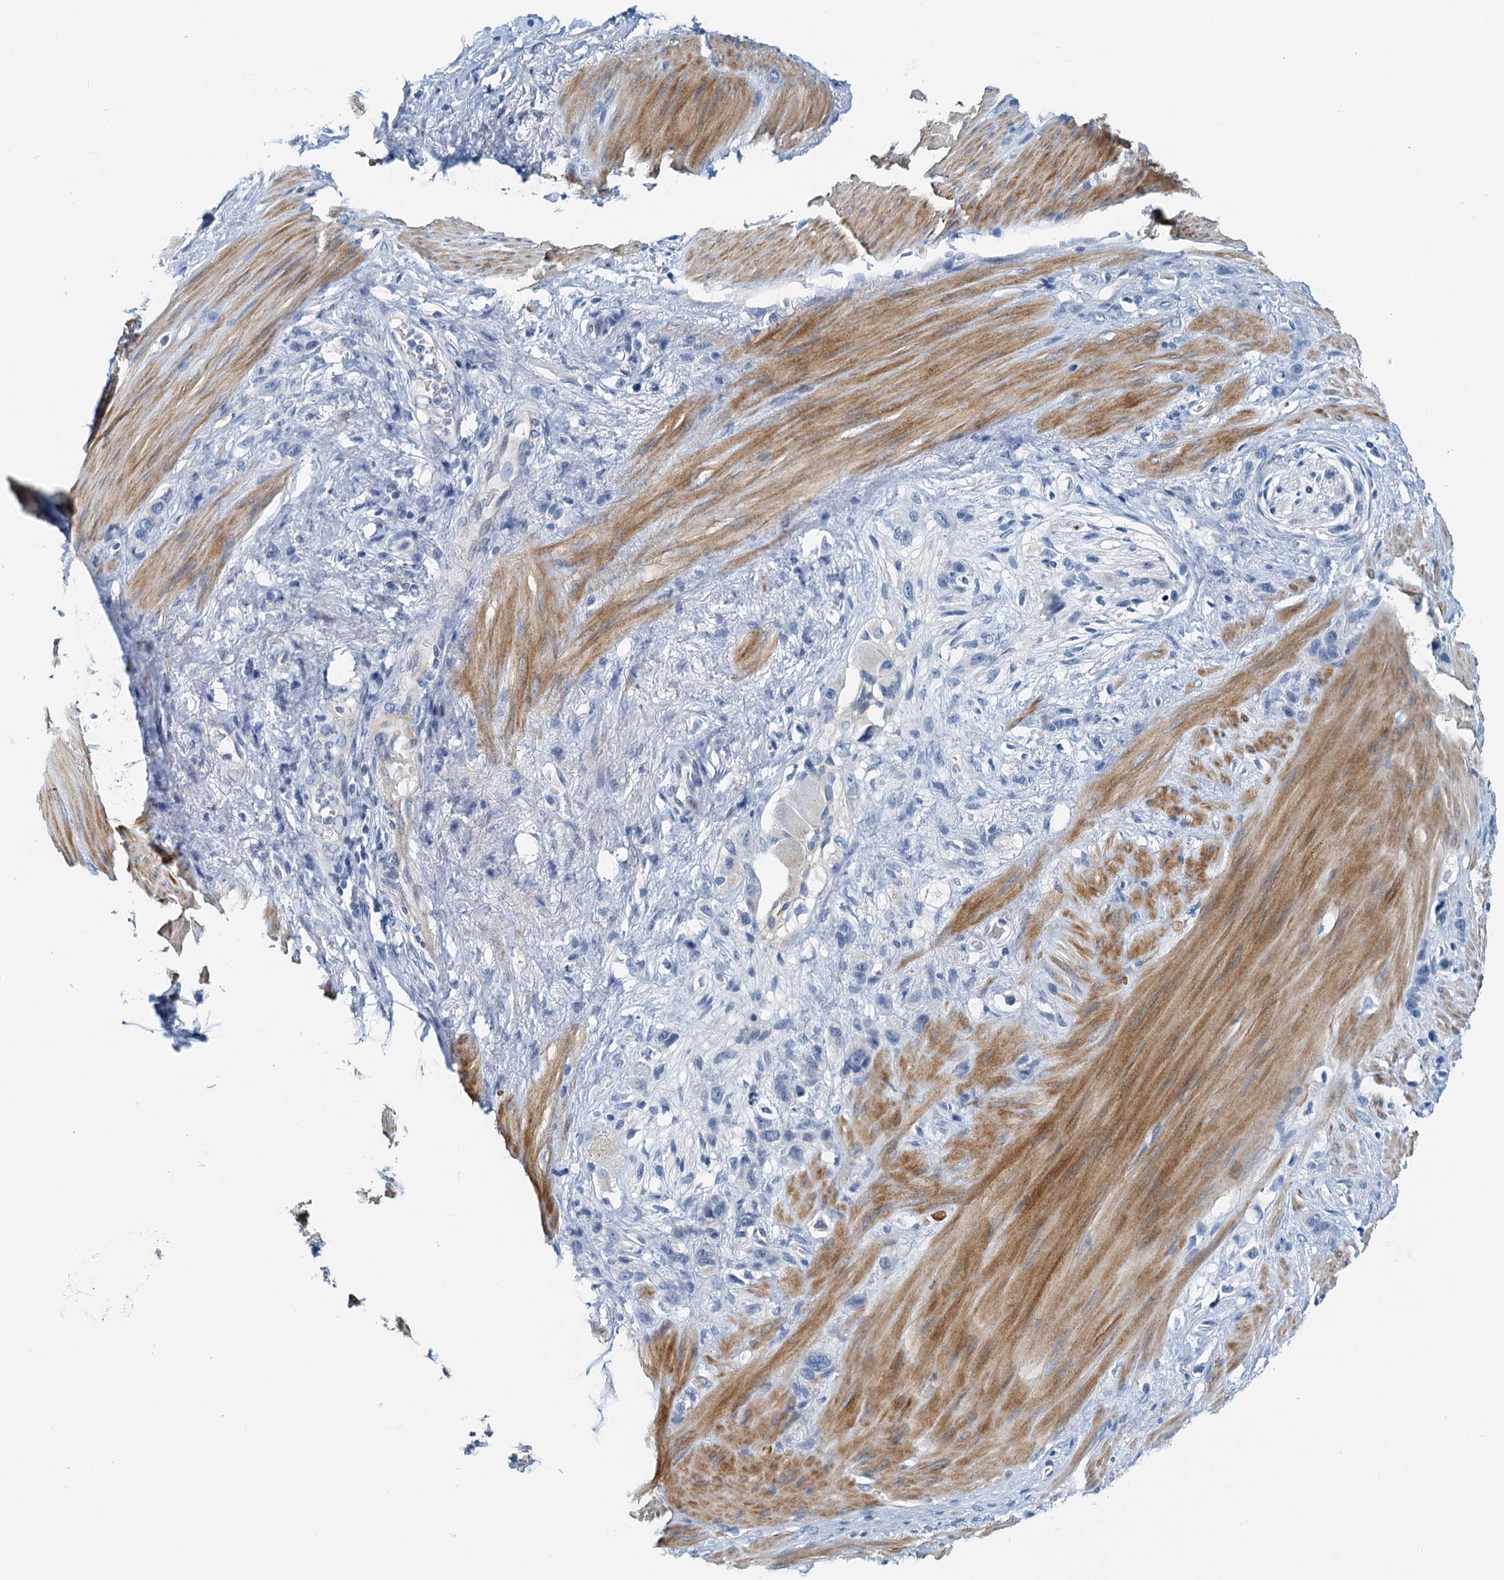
{"staining": {"intensity": "negative", "quantity": "none", "location": "none"}, "tissue": "stomach cancer", "cell_type": "Tumor cells", "image_type": "cancer", "snomed": [{"axis": "morphology", "description": "Adenocarcinoma, NOS"}, {"axis": "morphology", "description": "Adenocarcinoma, High grade"}, {"axis": "topography", "description": "Stomach, upper"}, {"axis": "topography", "description": "Stomach, lower"}], "caption": "This is a histopathology image of IHC staining of adenocarcinoma (high-grade) (stomach), which shows no expression in tumor cells.", "gene": "DTD1", "patient": {"sex": "female", "age": 65}}